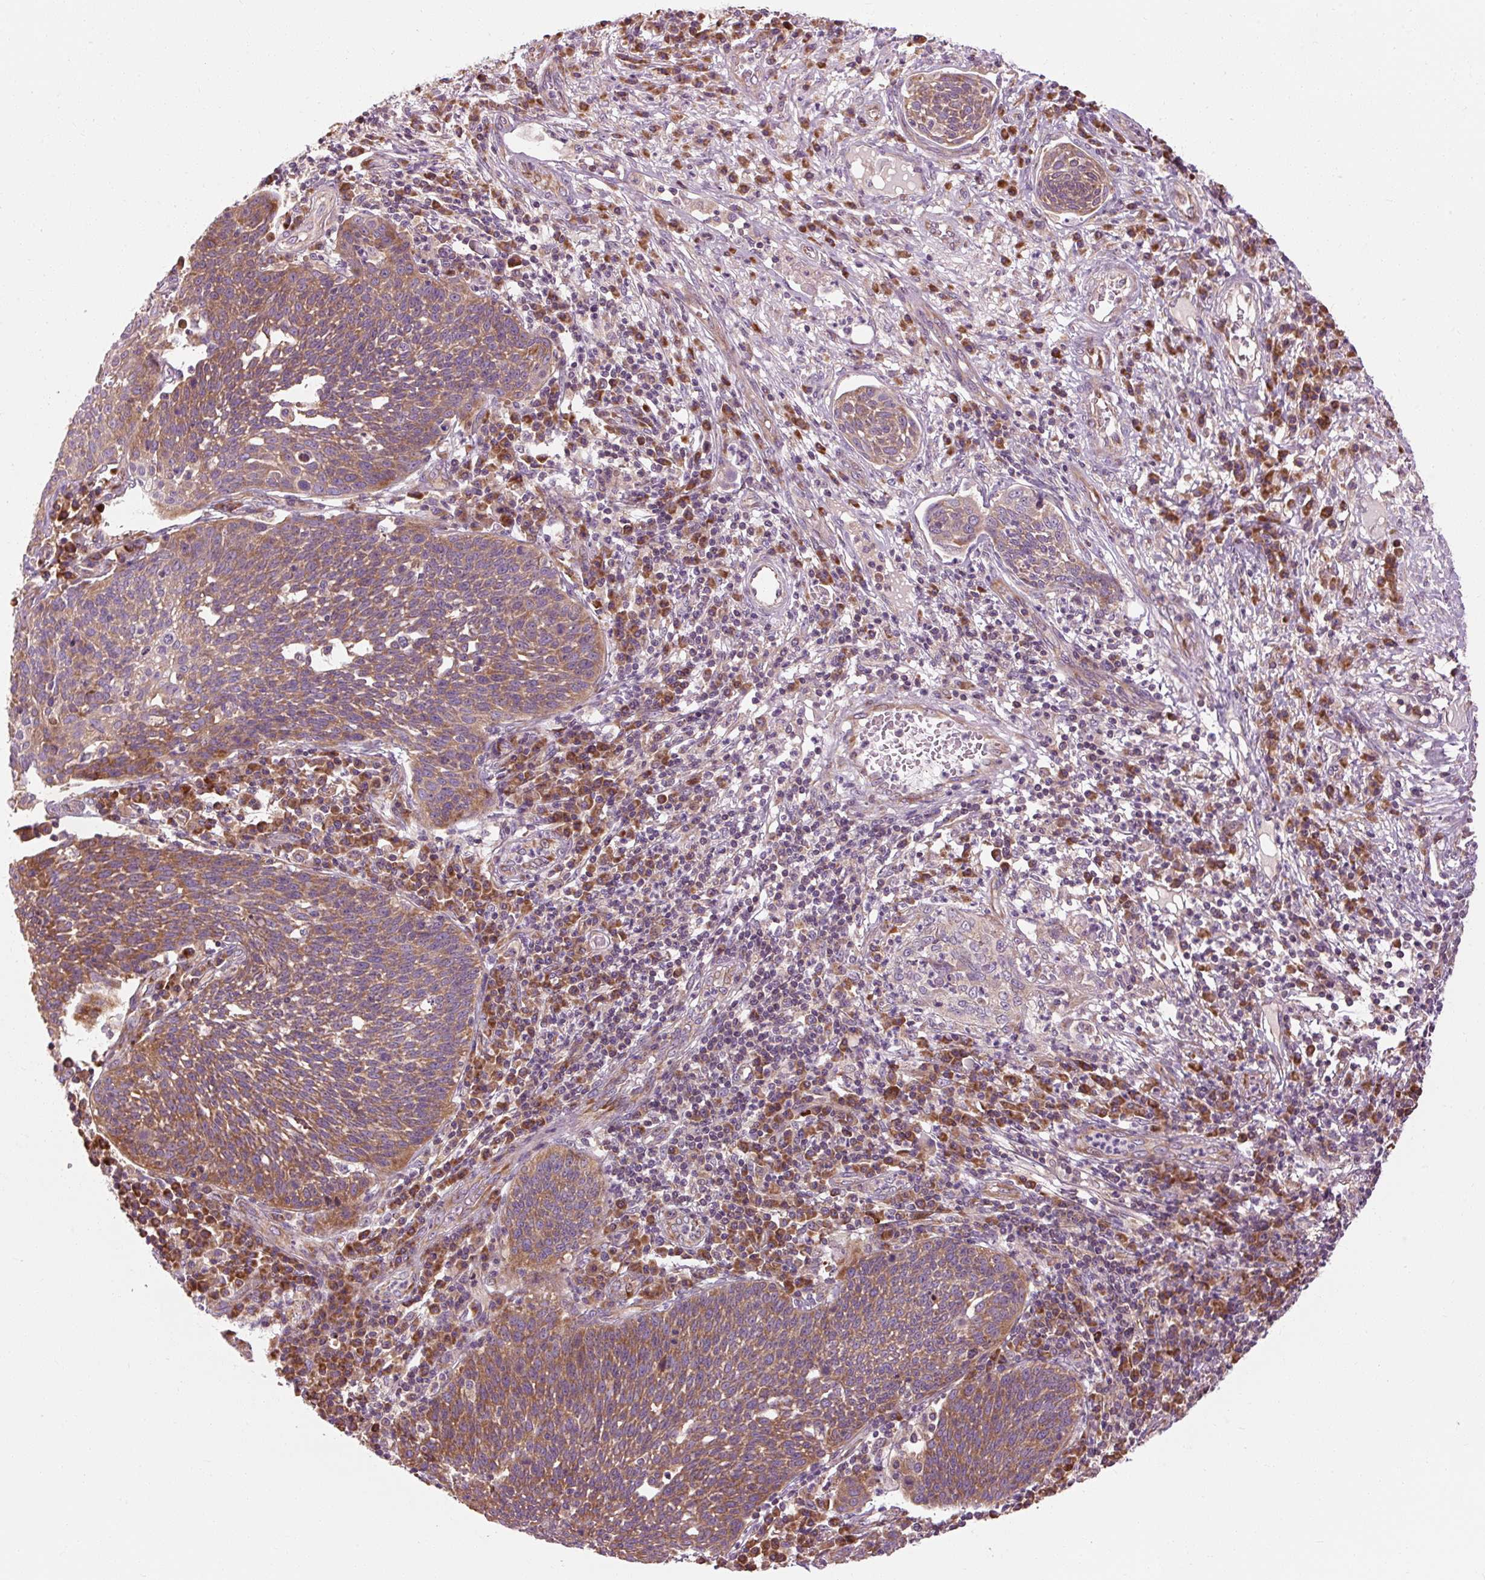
{"staining": {"intensity": "moderate", "quantity": ">75%", "location": "cytoplasmic/membranous"}, "tissue": "cervical cancer", "cell_type": "Tumor cells", "image_type": "cancer", "snomed": [{"axis": "morphology", "description": "Squamous cell carcinoma, NOS"}, {"axis": "topography", "description": "Cervix"}], "caption": "Immunohistochemical staining of cervical cancer (squamous cell carcinoma) demonstrates medium levels of moderate cytoplasmic/membranous expression in about >75% of tumor cells.", "gene": "PRSS48", "patient": {"sex": "female", "age": 34}}